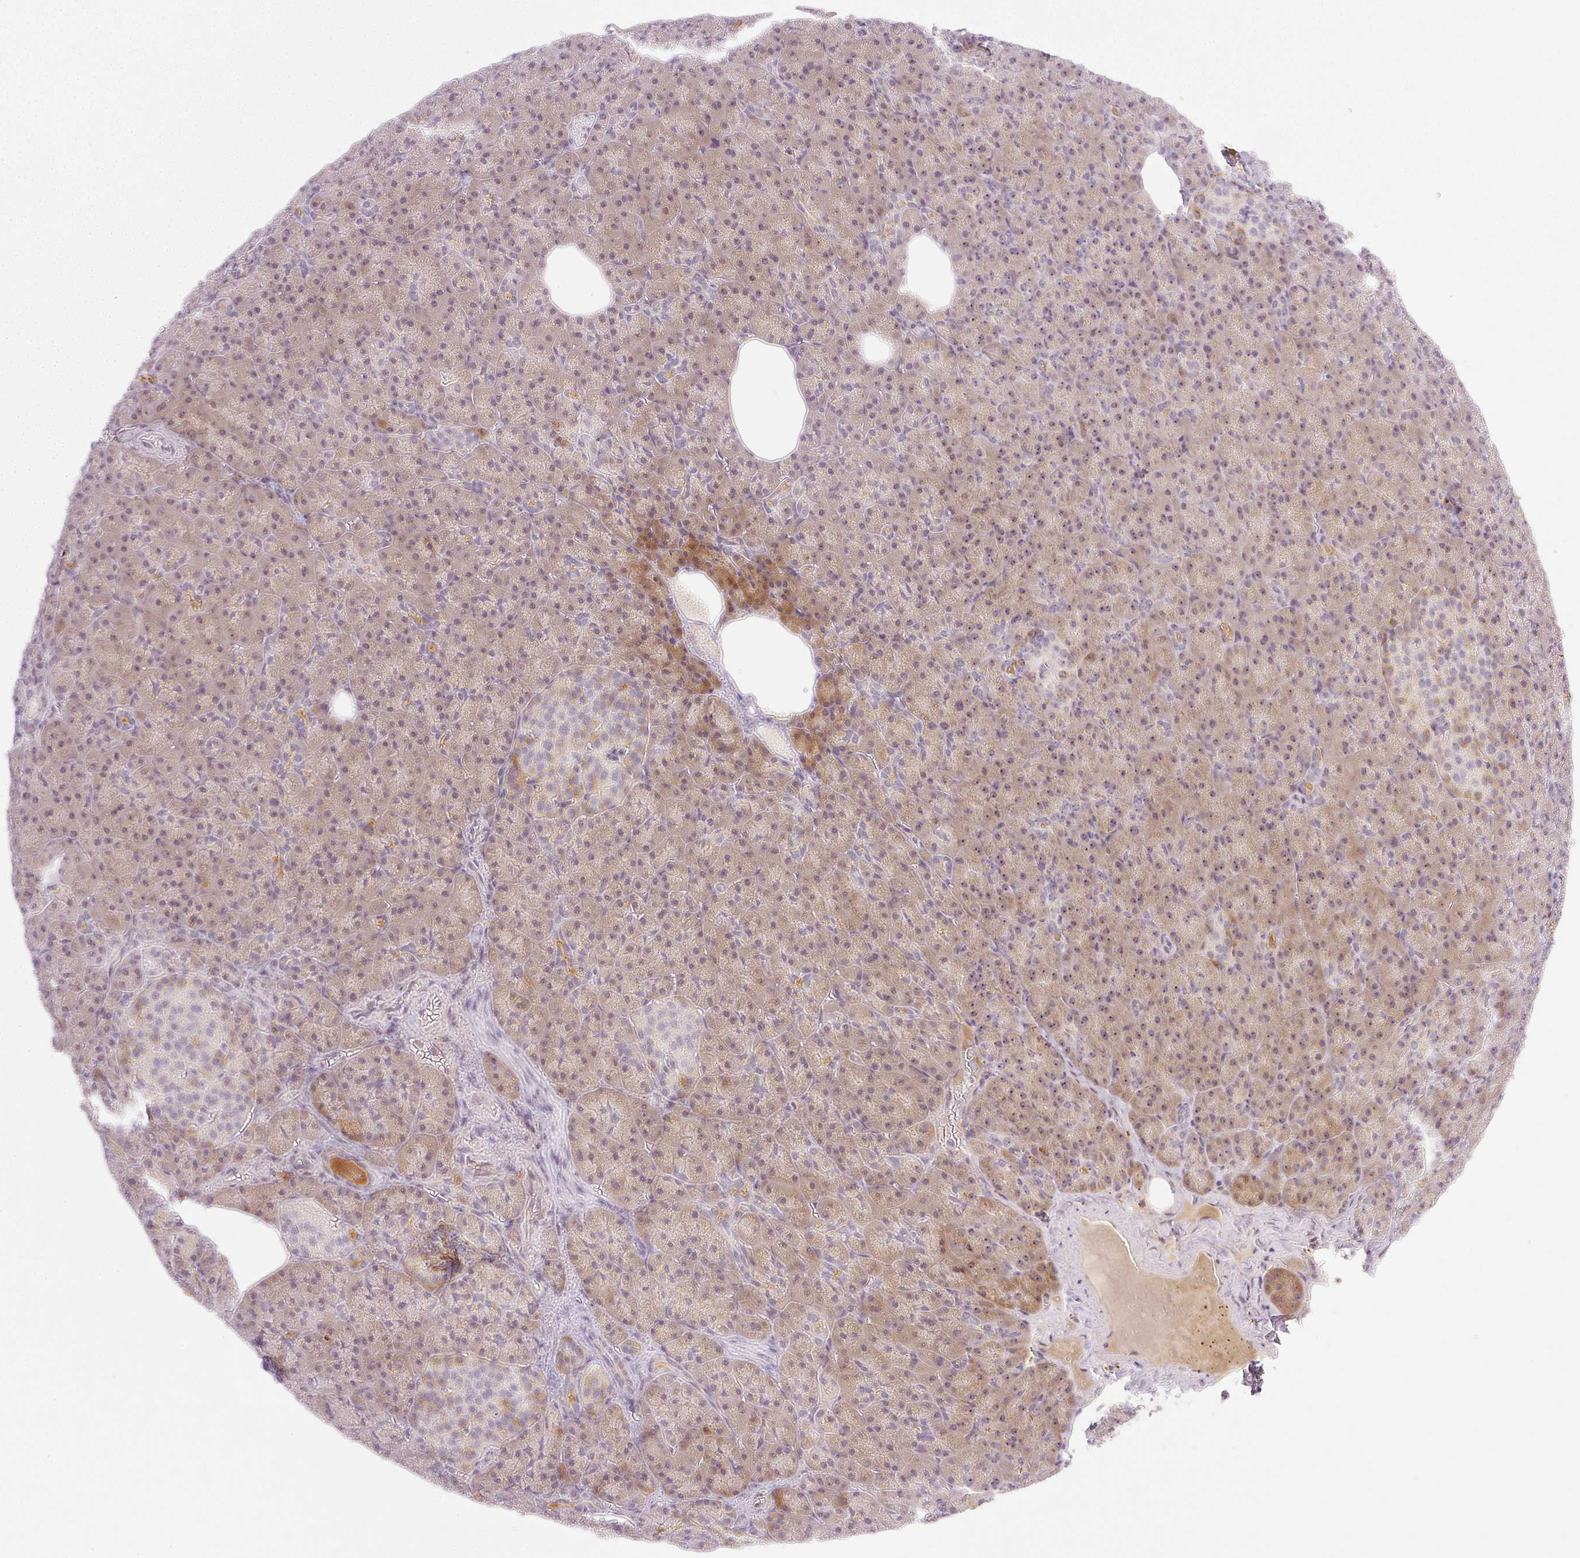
{"staining": {"intensity": "weak", "quantity": ">75%", "location": "cytoplasmic/membranous,nuclear"}, "tissue": "pancreas", "cell_type": "Exocrine glandular cells", "image_type": "normal", "snomed": [{"axis": "morphology", "description": "Normal tissue, NOS"}, {"axis": "topography", "description": "Pancreas"}], "caption": "A micrograph of human pancreas stained for a protein reveals weak cytoplasmic/membranous,nuclear brown staining in exocrine glandular cells. Immunohistochemistry stains the protein in brown and the nuclei are stained blue.", "gene": "AAR2", "patient": {"sex": "female", "age": 74}}